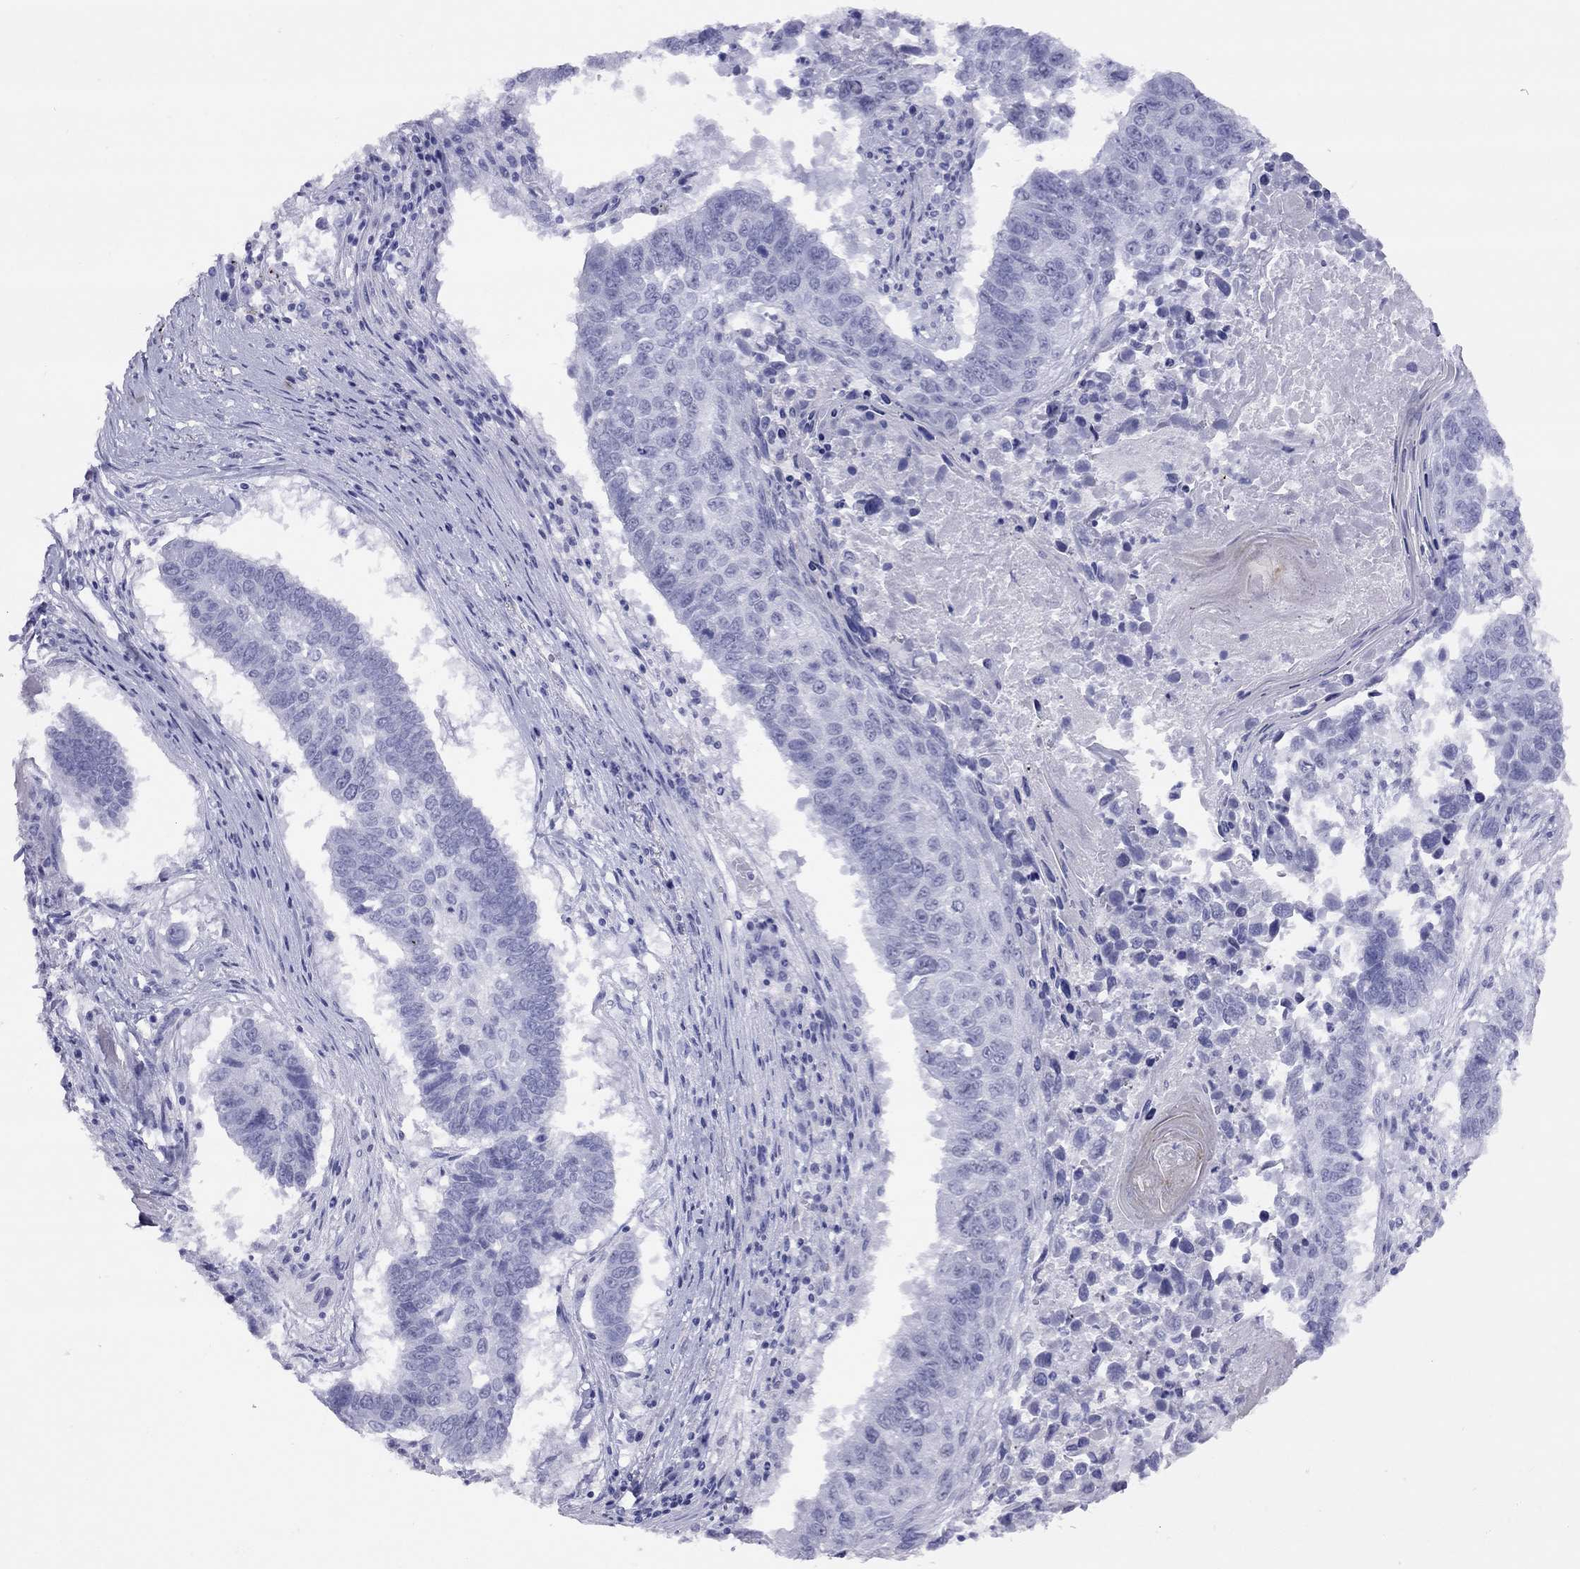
{"staining": {"intensity": "negative", "quantity": "none", "location": "none"}, "tissue": "lung cancer", "cell_type": "Tumor cells", "image_type": "cancer", "snomed": [{"axis": "morphology", "description": "Squamous cell carcinoma, NOS"}, {"axis": "topography", "description": "Lung"}], "caption": "DAB immunohistochemical staining of lung cancer shows no significant expression in tumor cells.", "gene": "LYAR", "patient": {"sex": "male", "age": 73}}